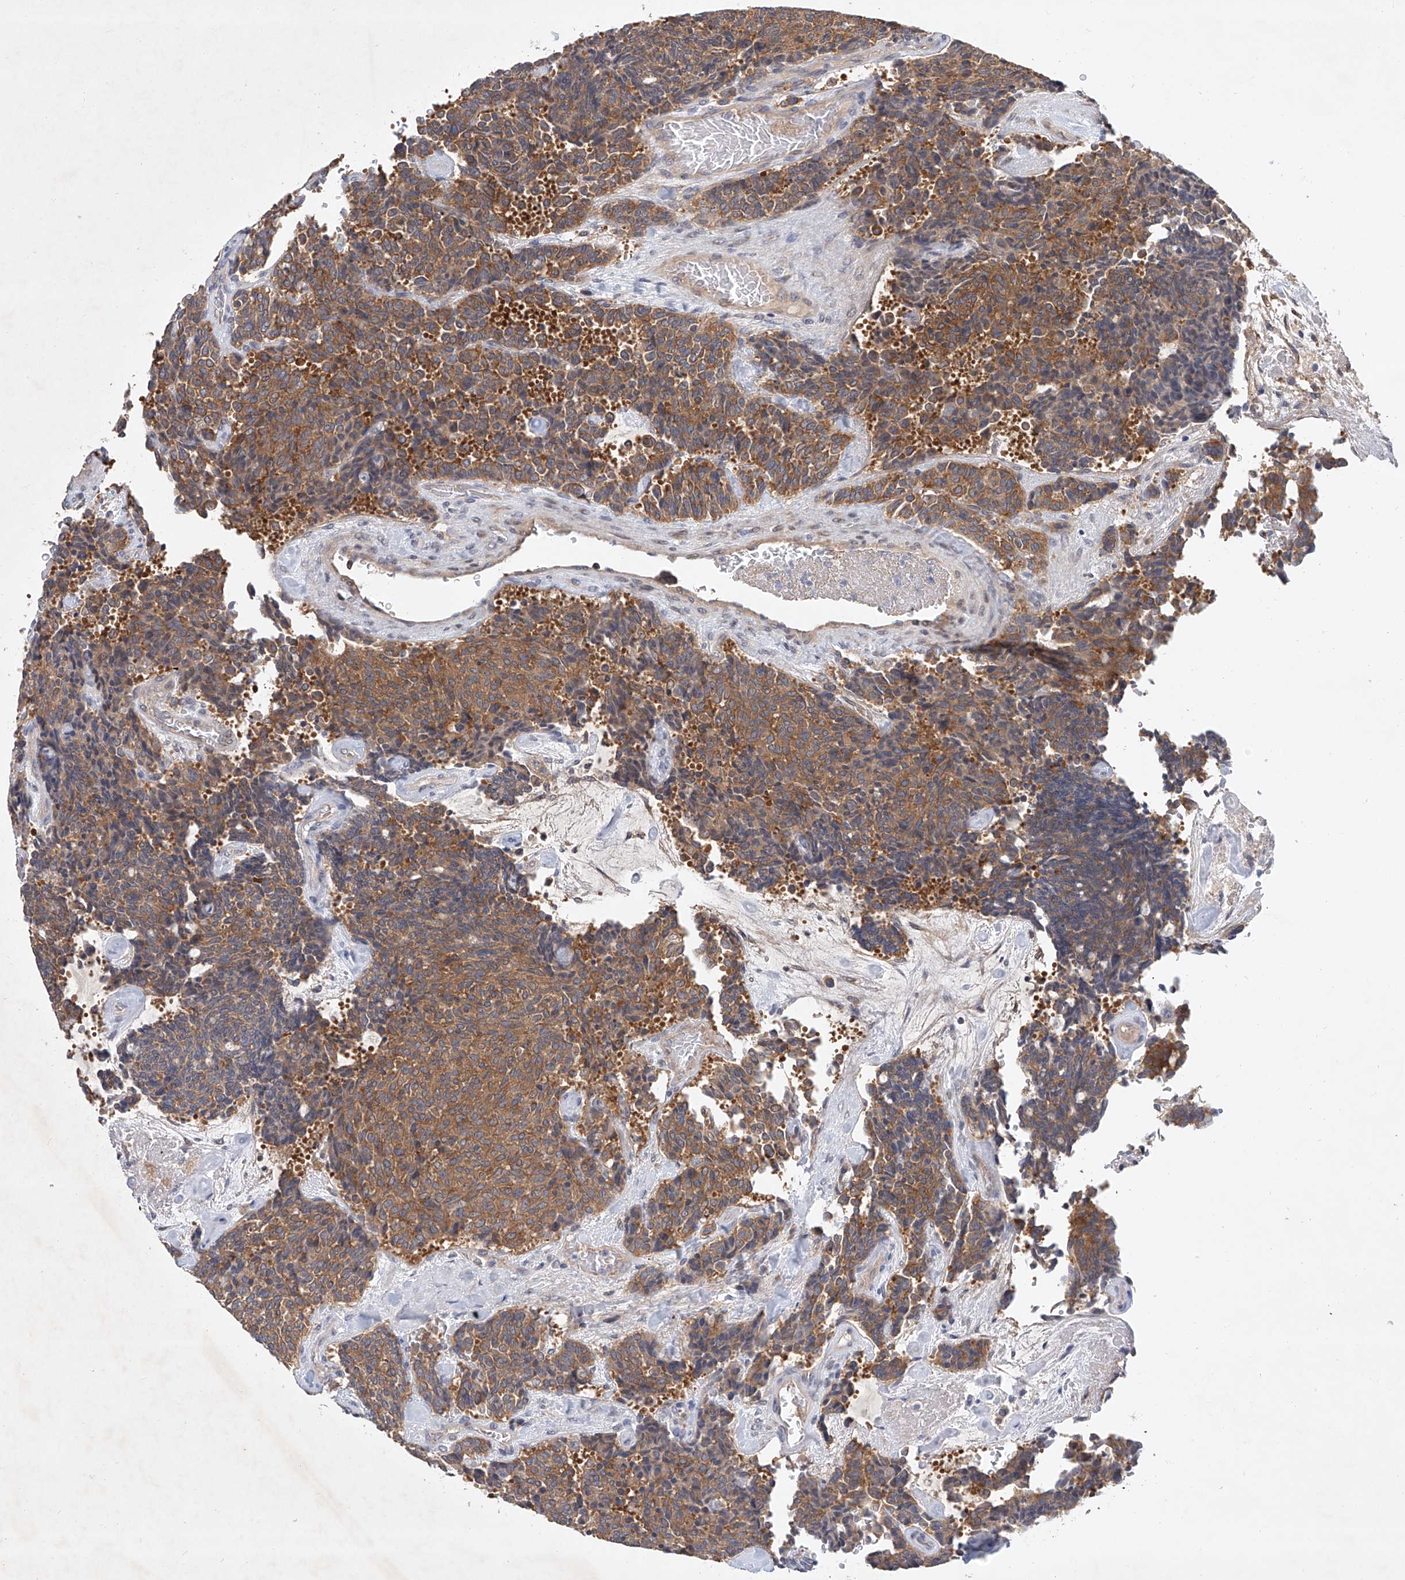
{"staining": {"intensity": "moderate", "quantity": ">75%", "location": "cytoplasmic/membranous"}, "tissue": "carcinoid", "cell_type": "Tumor cells", "image_type": "cancer", "snomed": [{"axis": "morphology", "description": "Carcinoid, malignant, NOS"}, {"axis": "topography", "description": "Pancreas"}], "caption": "Tumor cells display medium levels of moderate cytoplasmic/membranous expression in approximately >75% of cells in human carcinoid.", "gene": "CARMIL1", "patient": {"sex": "female", "age": 54}}